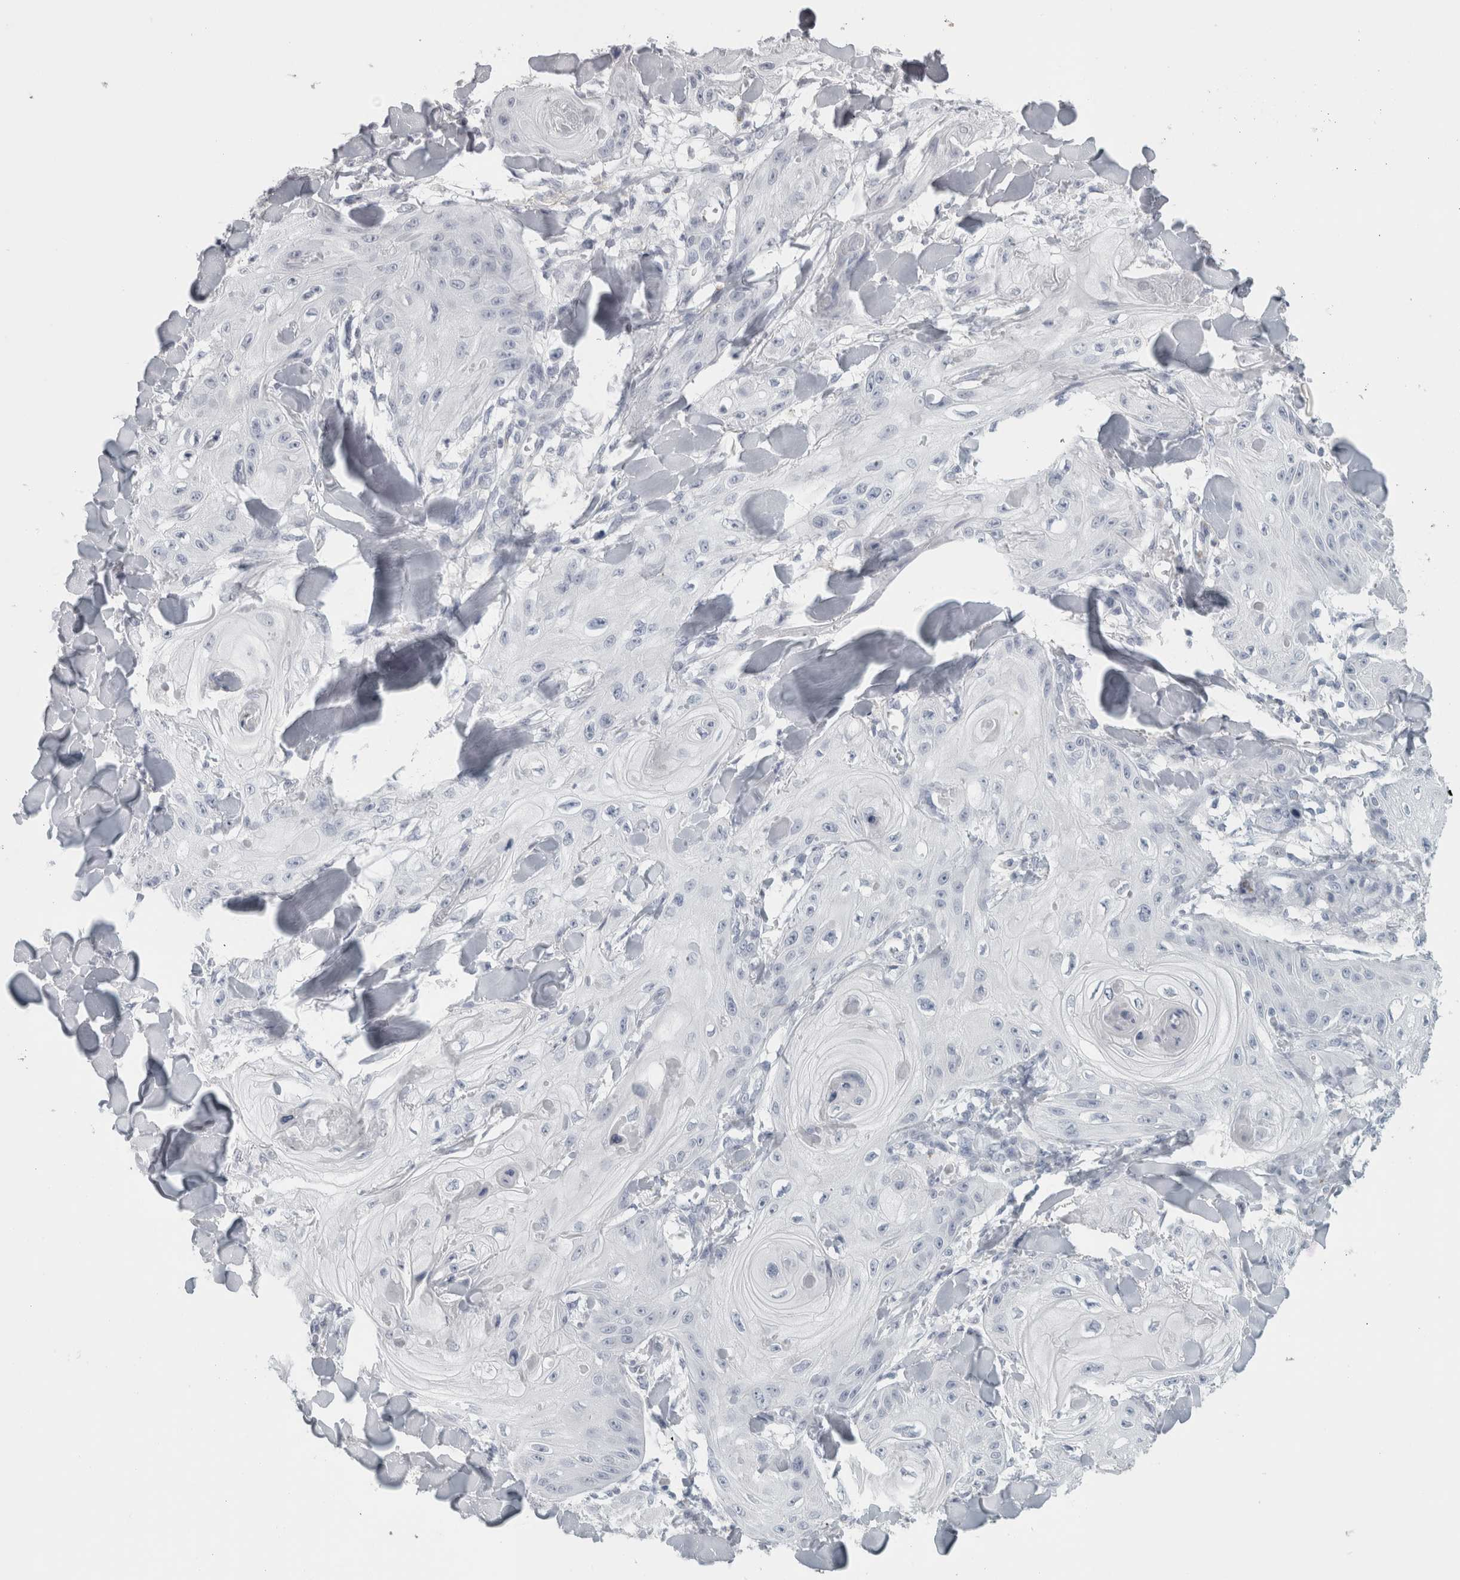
{"staining": {"intensity": "negative", "quantity": "none", "location": "none"}, "tissue": "skin cancer", "cell_type": "Tumor cells", "image_type": "cancer", "snomed": [{"axis": "morphology", "description": "Squamous cell carcinoma, NOS"}, {"axis": "topography", "description": "Skin"}], "caption": "Human skin cancer (squamous cell carcinoma) stained for a protein using immunohistochemistry (IHC) shows no expression in tumor cells.", "gene": "CPE", "patient": {"sex": "male", "age": 74}}